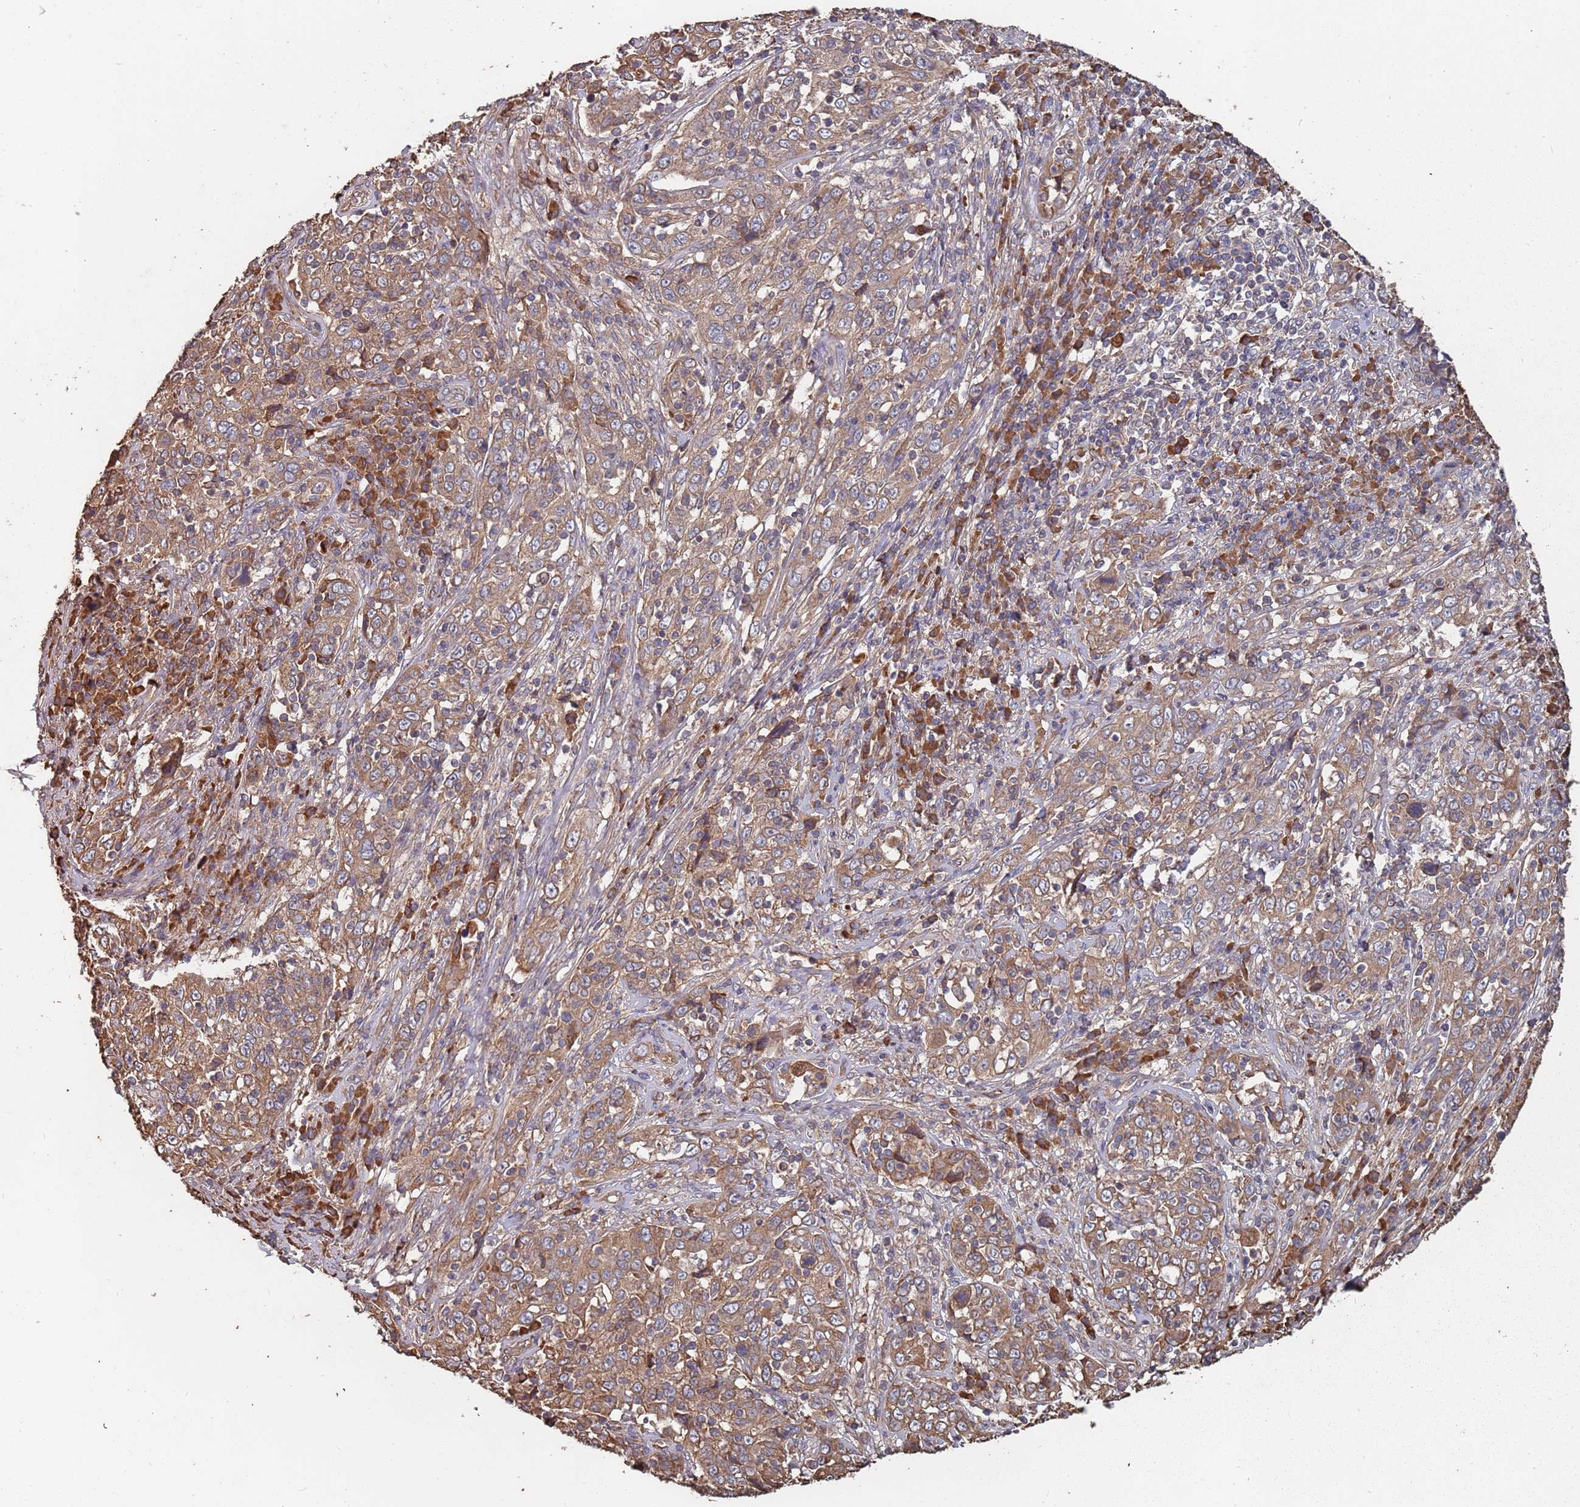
{"staining": {"intensity": "moderate", "quantity": ">75%", "location": "cytoplasmic/membranous"}, "tissue": "cervical cancer", "cell_type": "Tumor cells", "image_type": "cancer", "snomed": [{"axis": "morphology", "description": "Squamous cell carcinoma, NOS"}, {"axis": "topography", "description": "Cervix"}], "caption": "Human cervical cancer (squamous cell carcinoma) stained with a protein marker demonstrates moderate staining in tumor cells.", "gene": "ATG5", "patient": {"sex": "female", "age": 46}}